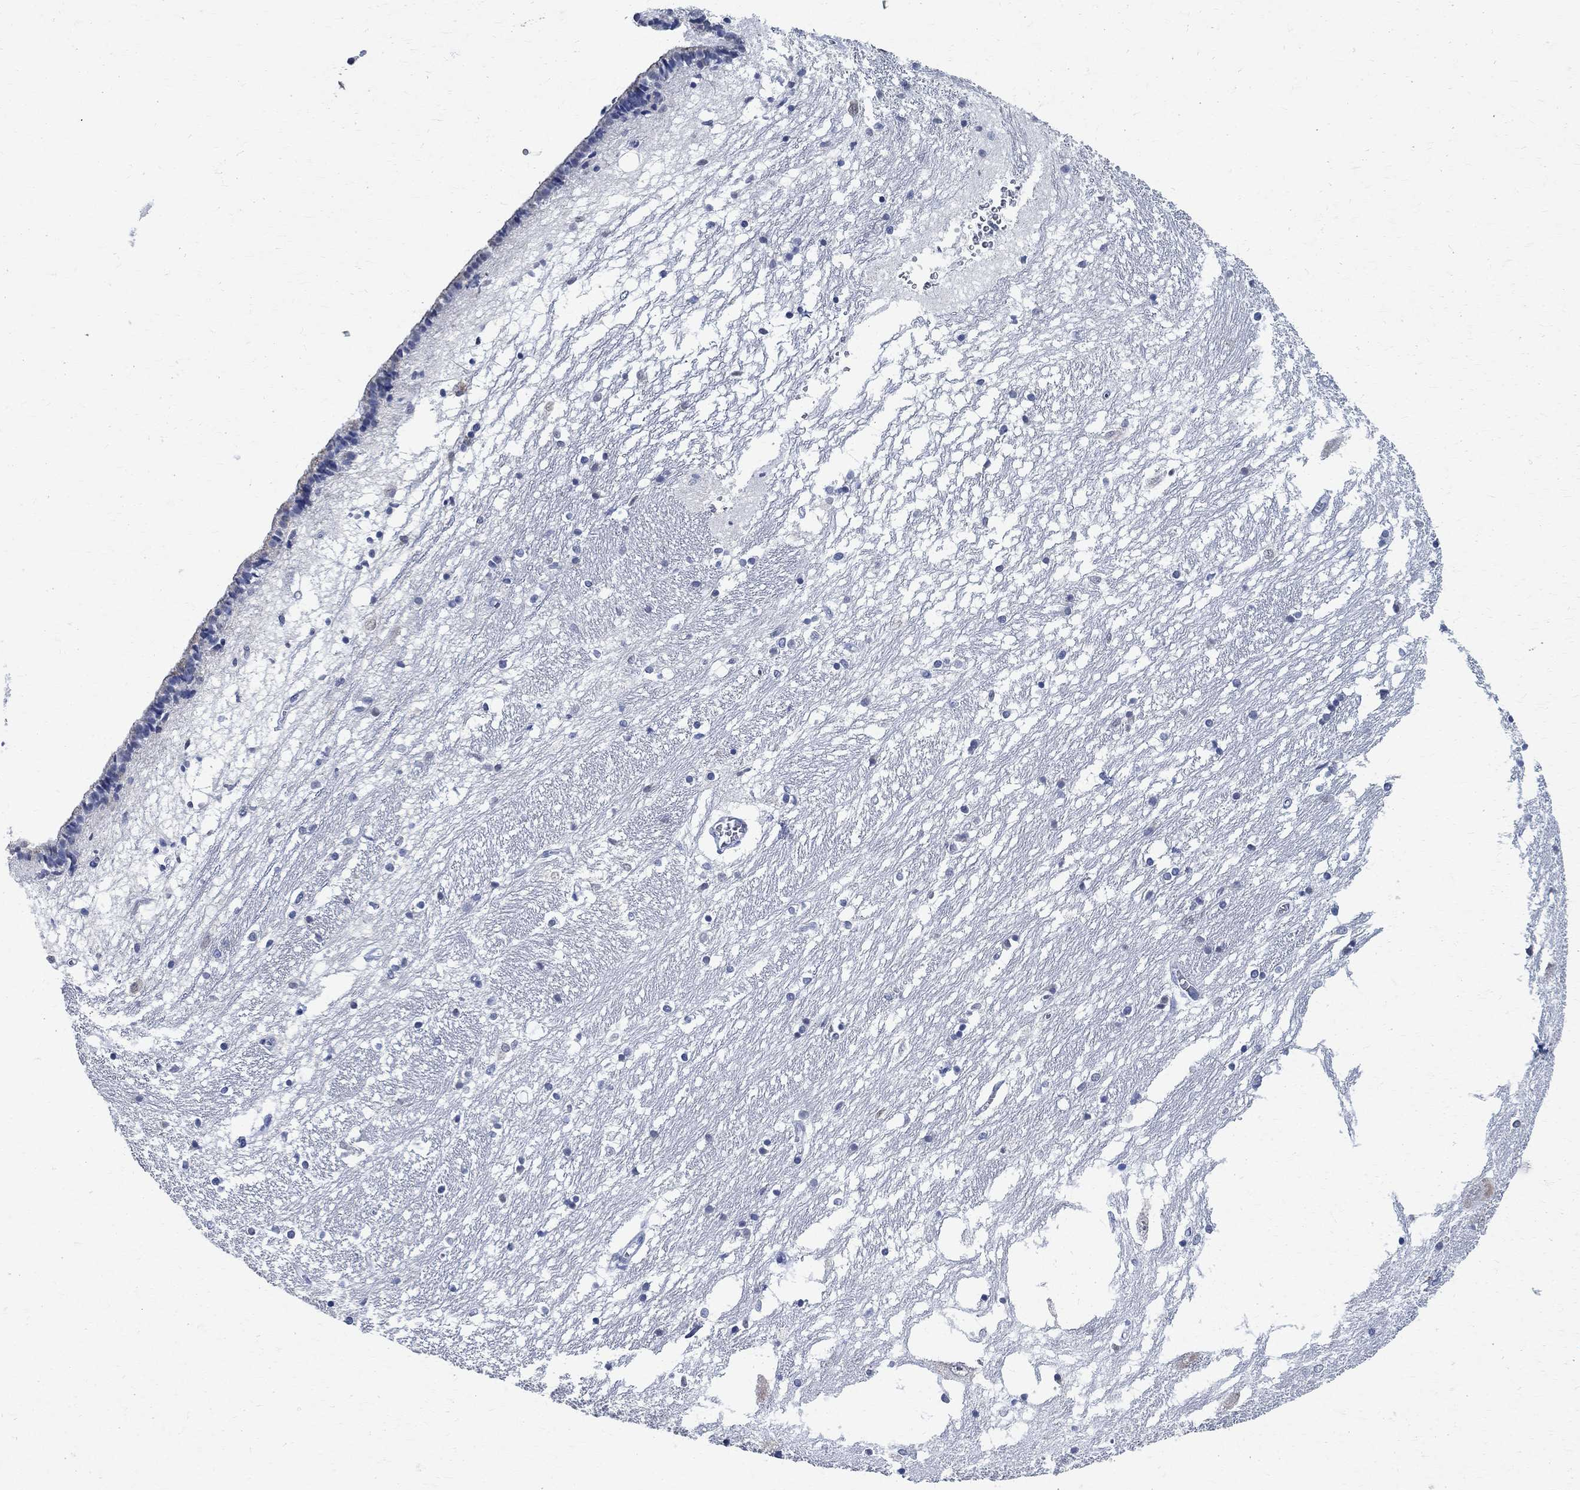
{"staining": {"intensity": "negative", "quantity": "none", "location": "none"}, "tissue": "caudate", "cell_type": "Glial cells", "image_type": "normal", "snomed": [{"axis": "morphology", "description": "Normal tissue, NOS"}, {"axis": "topography", "description": "Lateral ventricle wall"}], "caption": "IHC of unremarkable human caudate shows no expression in glial cells.", "gene": "TMEM221", "patient": {"sex": "female", "age": 71}}